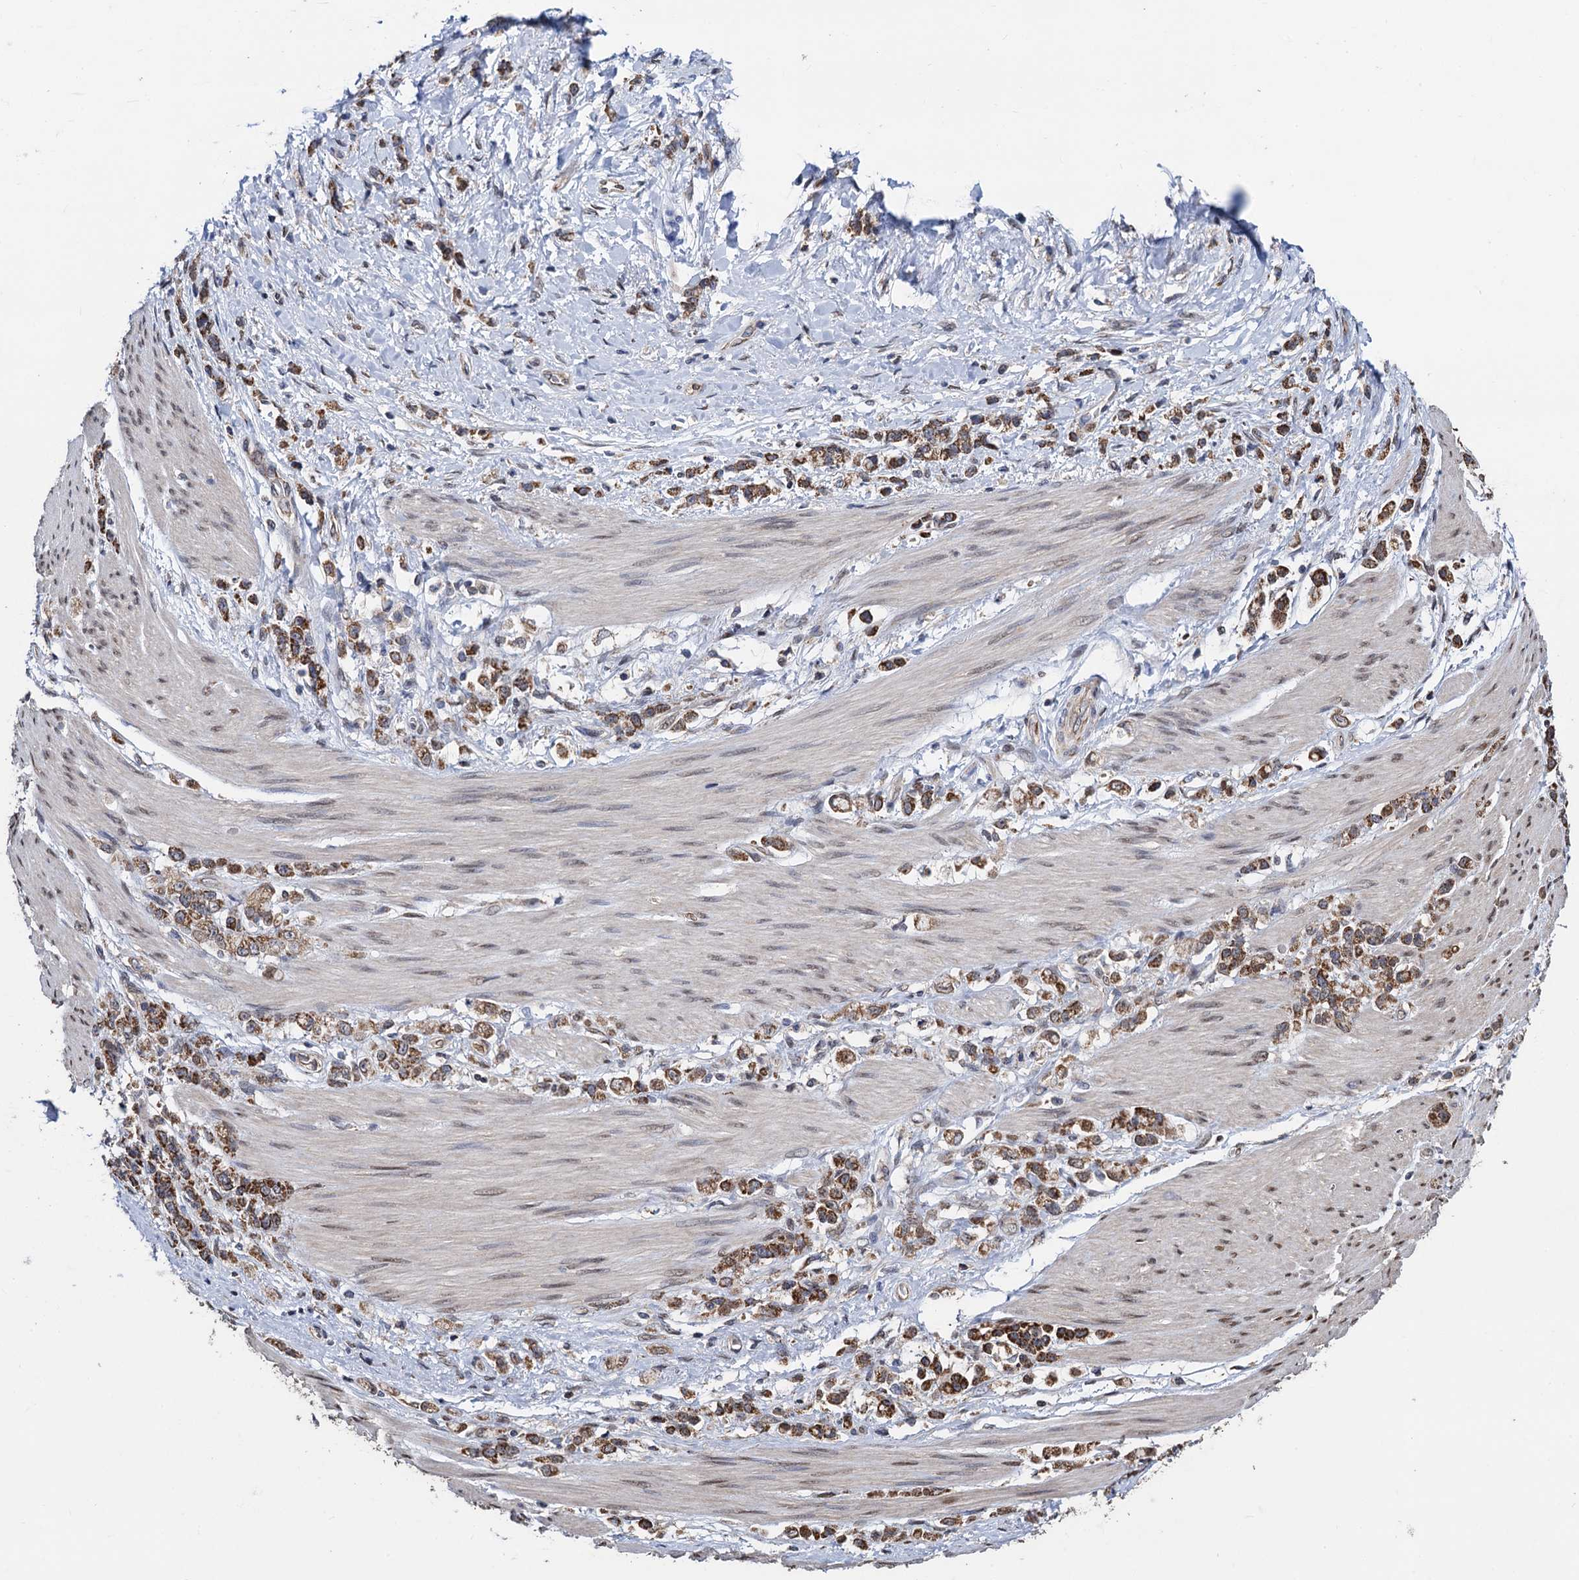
{"staining": {"intensity": "moderate", "quantity": ">75%", "location": "cytoplasmic/membranous"}, "tissue": "stomach cancer", "cell_type": "Tumor cells", "image_type": "cancer", "snomed": [{"axis": "morphology", "description": "Adenocarcinoma, NOS"}, {"axis": "topography", "description": "Stomach"}], "caption": "Stomach adenocarcinoma stained with a brown dye reveals moderate cytoplasmic/membranous positive expression in approximately >75% of tumor cells.", "gene": "PTCD3", "patient": {"sex": "female", "age": 60}}